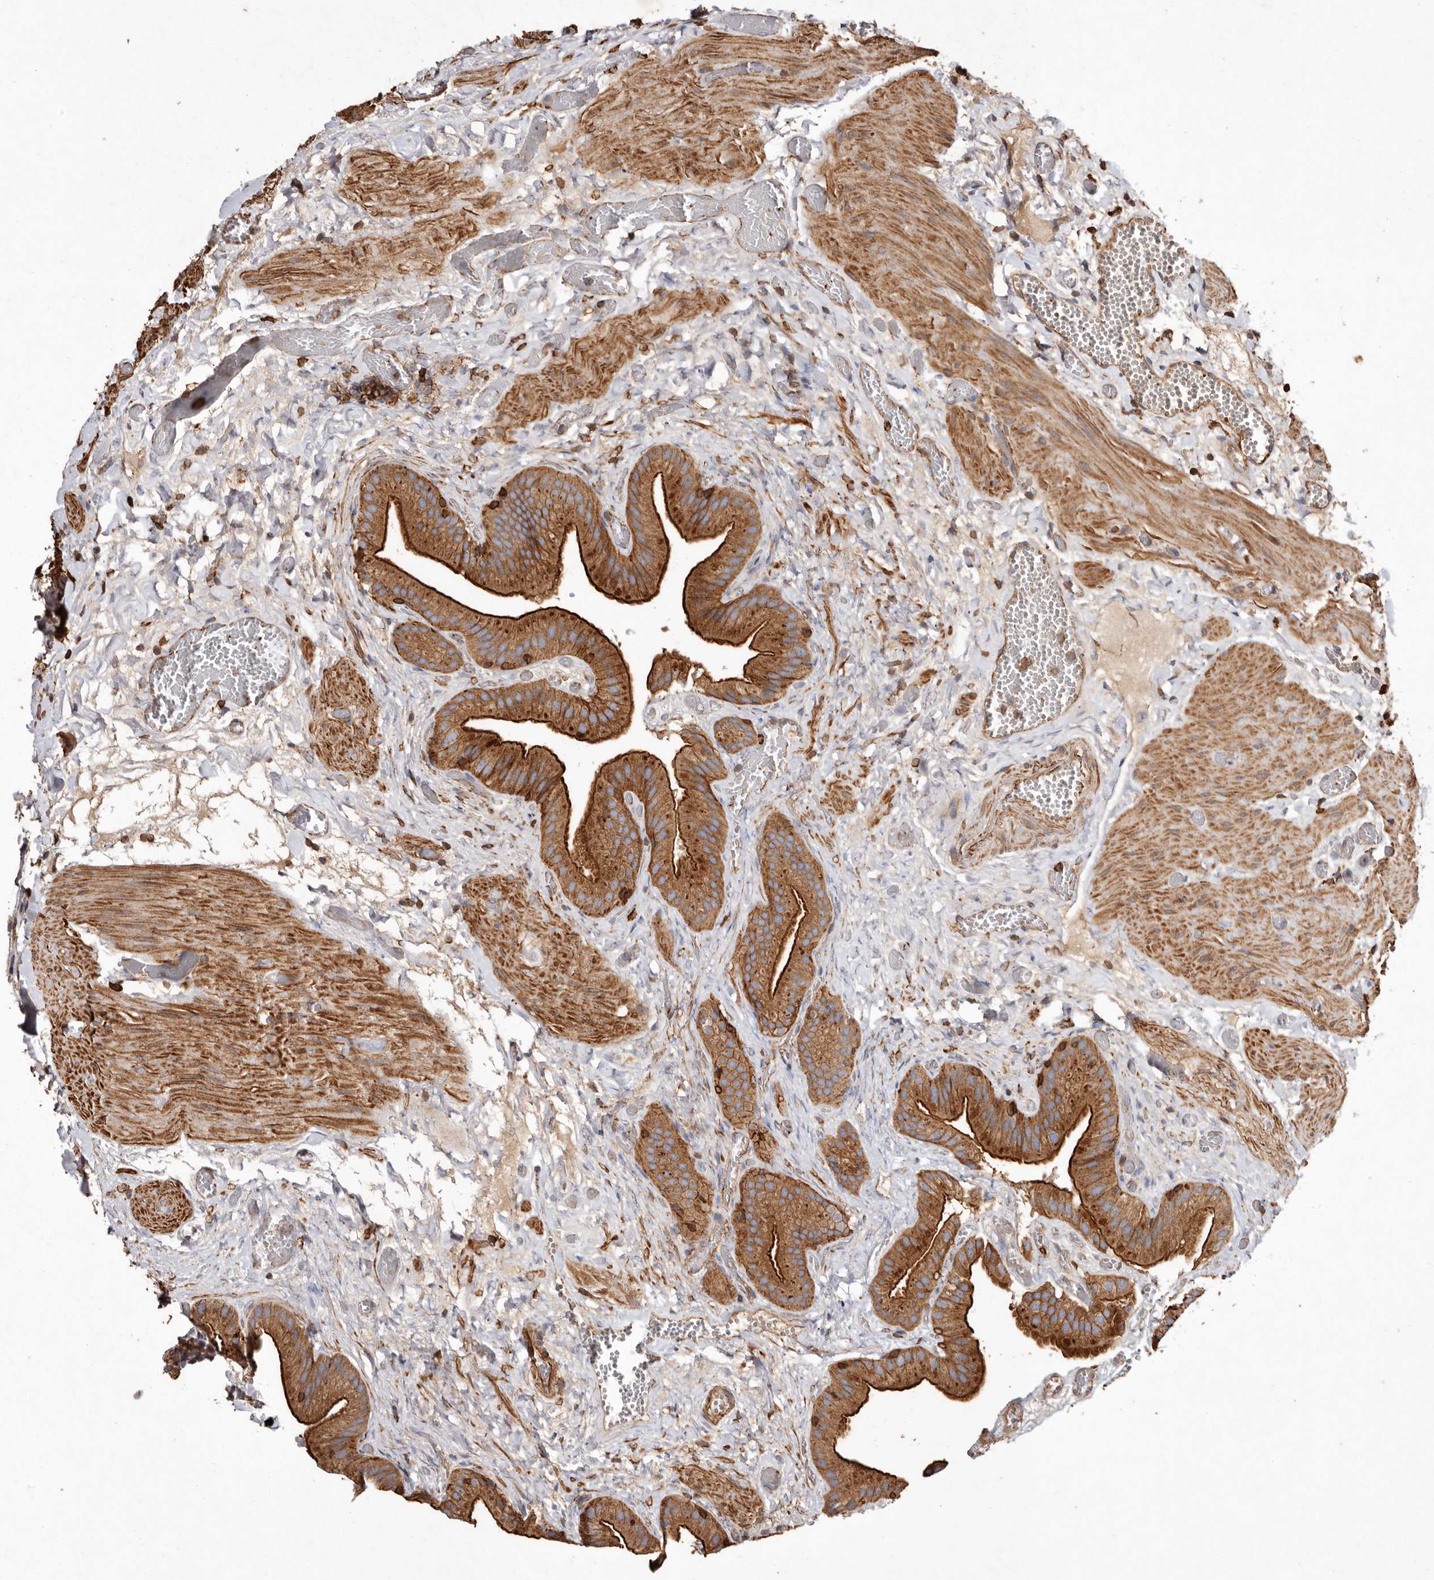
{"staining": {"intensity": "strong", "quantity": ">75%", "location": "cytoplasmic/membranous"}, "tissue": "gallbladder", "cell_type": "Glandular cells", "image_type": "normal", "snomed": [{"axis": "morphology", "description": "Normal tissue, NOS"}, {"axis": "topography", "description": "Gallbladder"}], "caption": "Gallbladder stained with DAB (3,3'-diaminobenzidine) IHC shows high levels of strong cytoplasmic/membranous staining in about >75% of glandular cells.", "gene": "COQ8B", "patient": {"sex": "female", "age": 64}}